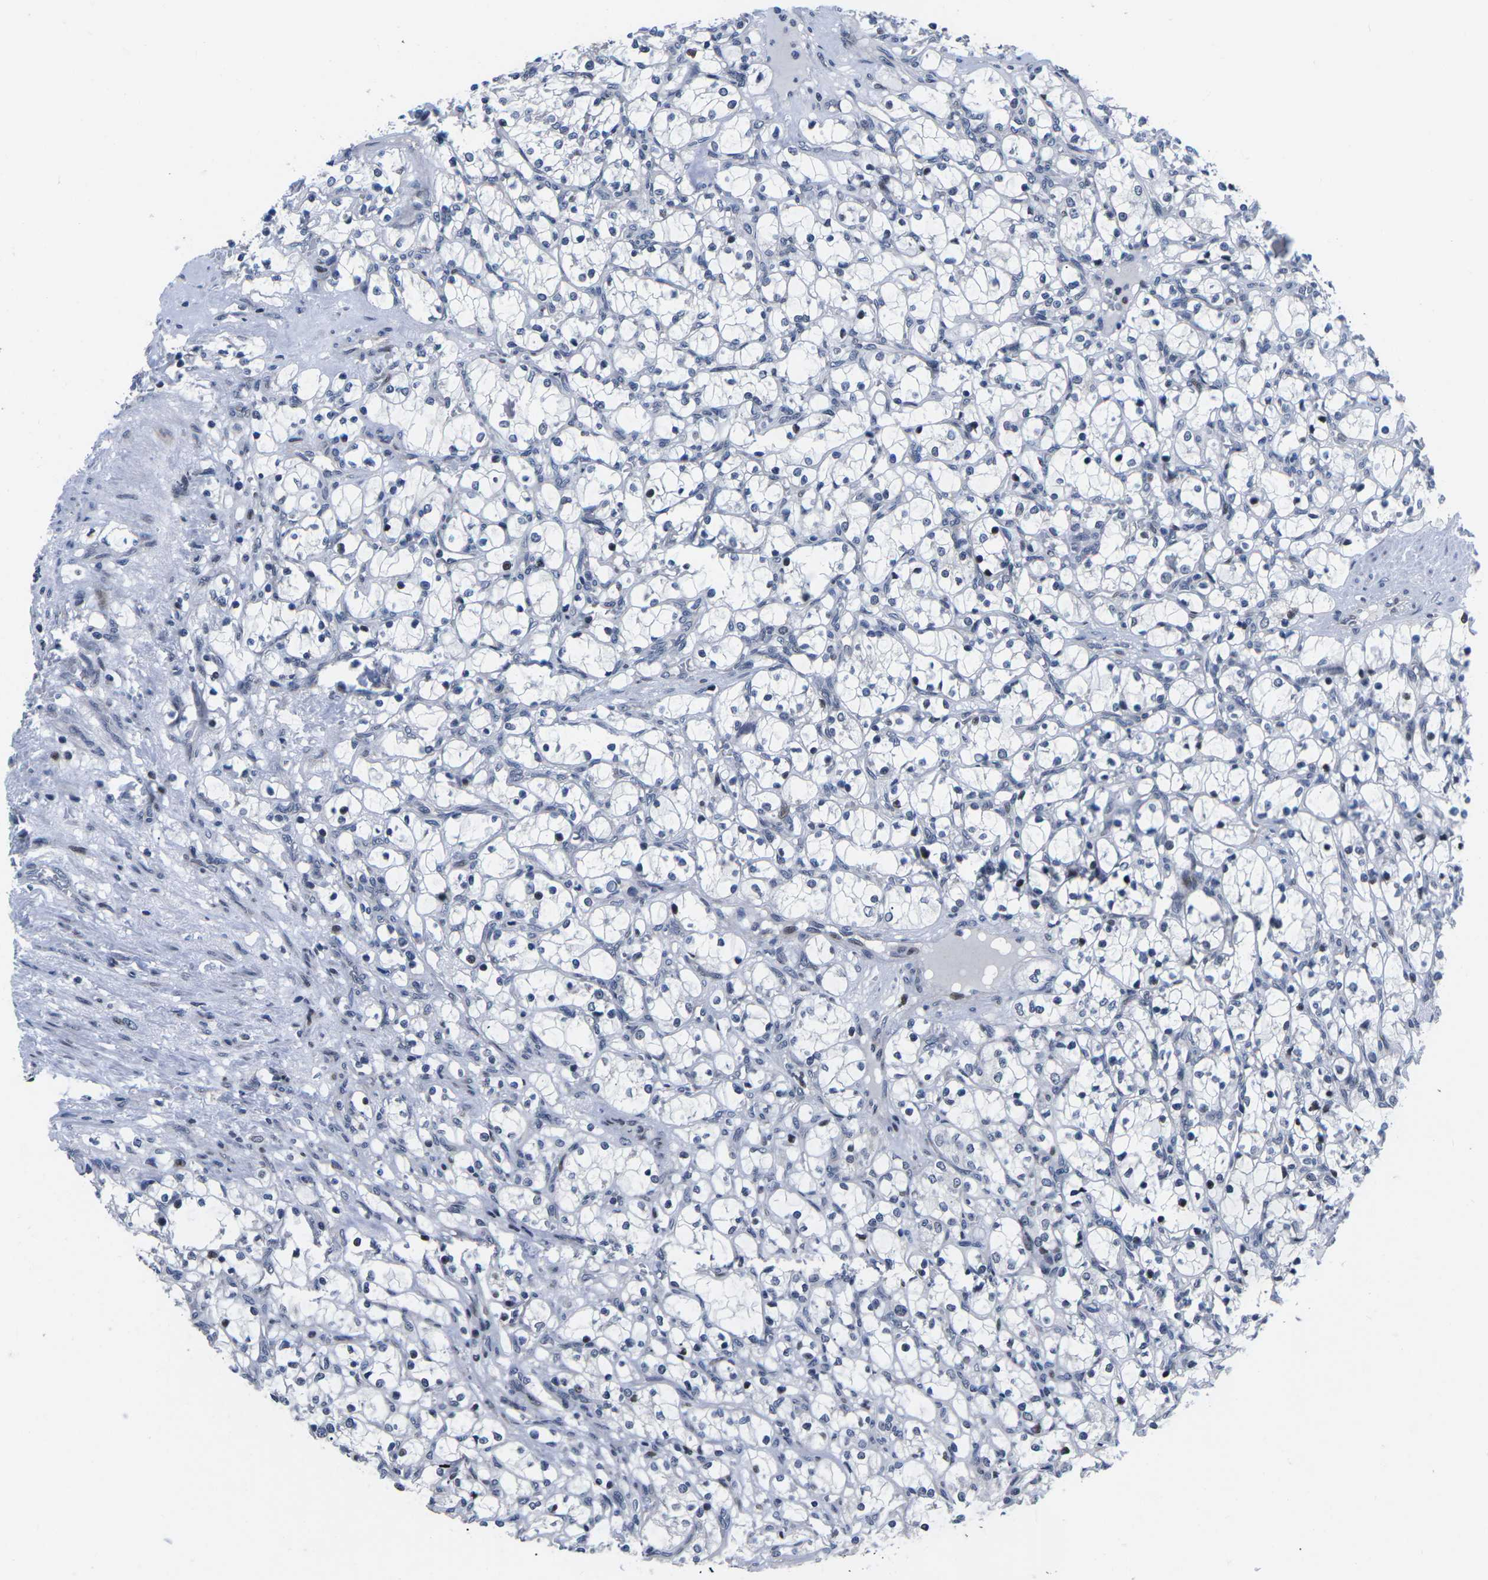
{"staining": {"intensity": "negative", "quantity": "none", "location": "none"}, "tissue": "renal cancer", "cell_type": "Tumor cells", "image_type": "cancer", "snomed": [{"axis": "morphology", "description": "Adenocarcinoma, NOS"}, {"axis": "topography", "description": "Kidney"}], "caption": "Adenocarcinoma (renal) was stained to show a protein in brown. There is no significant positivity in tumor cells.", "gene": "CDC73", "patient": {"sex": "female", "age": 69}}